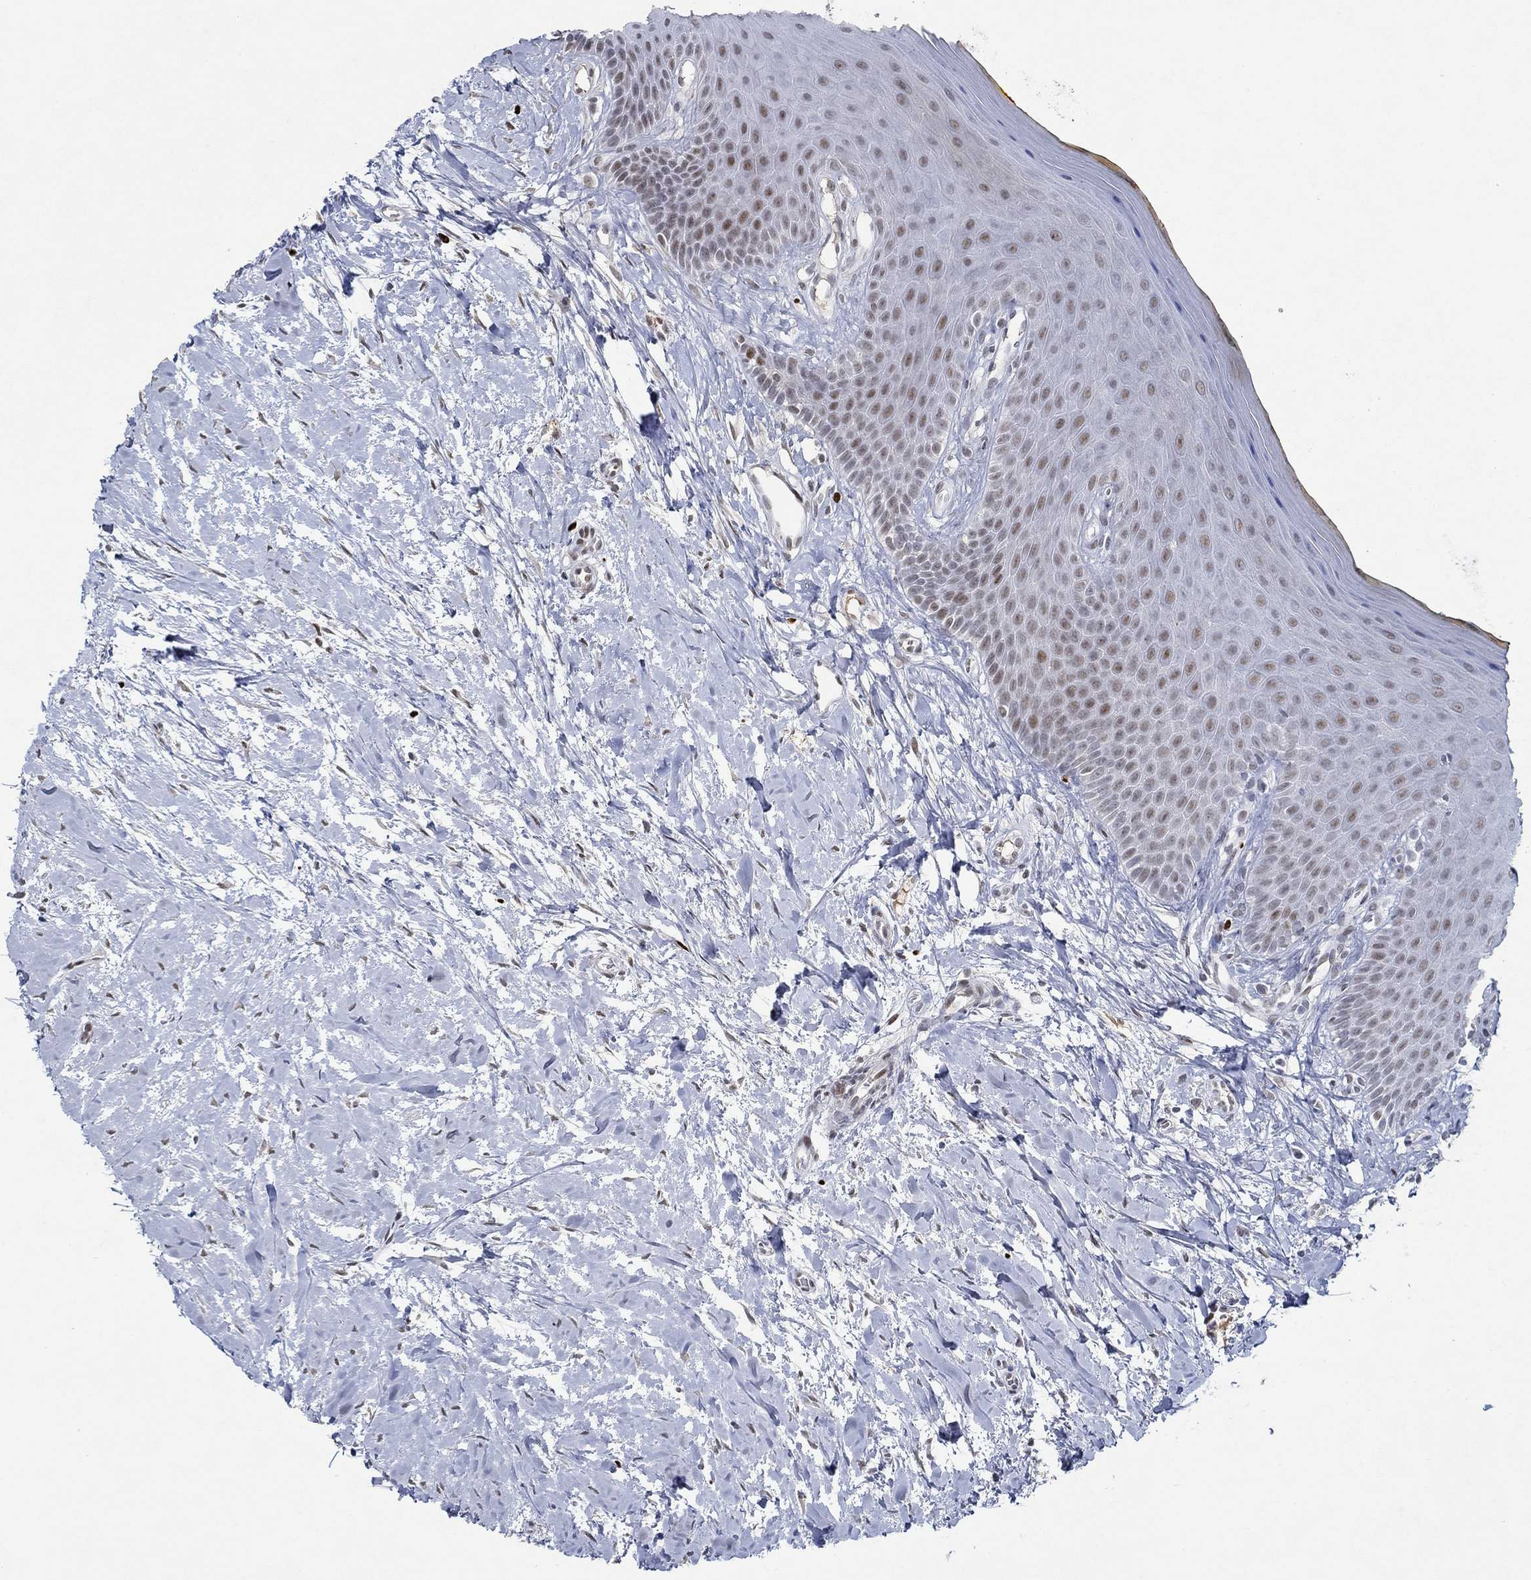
{"staining": {"intensity": "weak", "quantity": "<25%", "location": "nuclear"}, "tissue": "oral mucosa", "cell_type": "Squamous epithelial cells", "image_type": "normal", "snomed": [{"axis": "morphology", "description": "Normal tissue, NOS"}, {"axis": "topography", "description": "Oral tissue"}], "caption": "Immunohistochemistry of unremarkable oral mucosa shows no positivity in squamous epithelial cells.", "gene": "GATA2", "patient": {"sex": "female", "age": 43}}